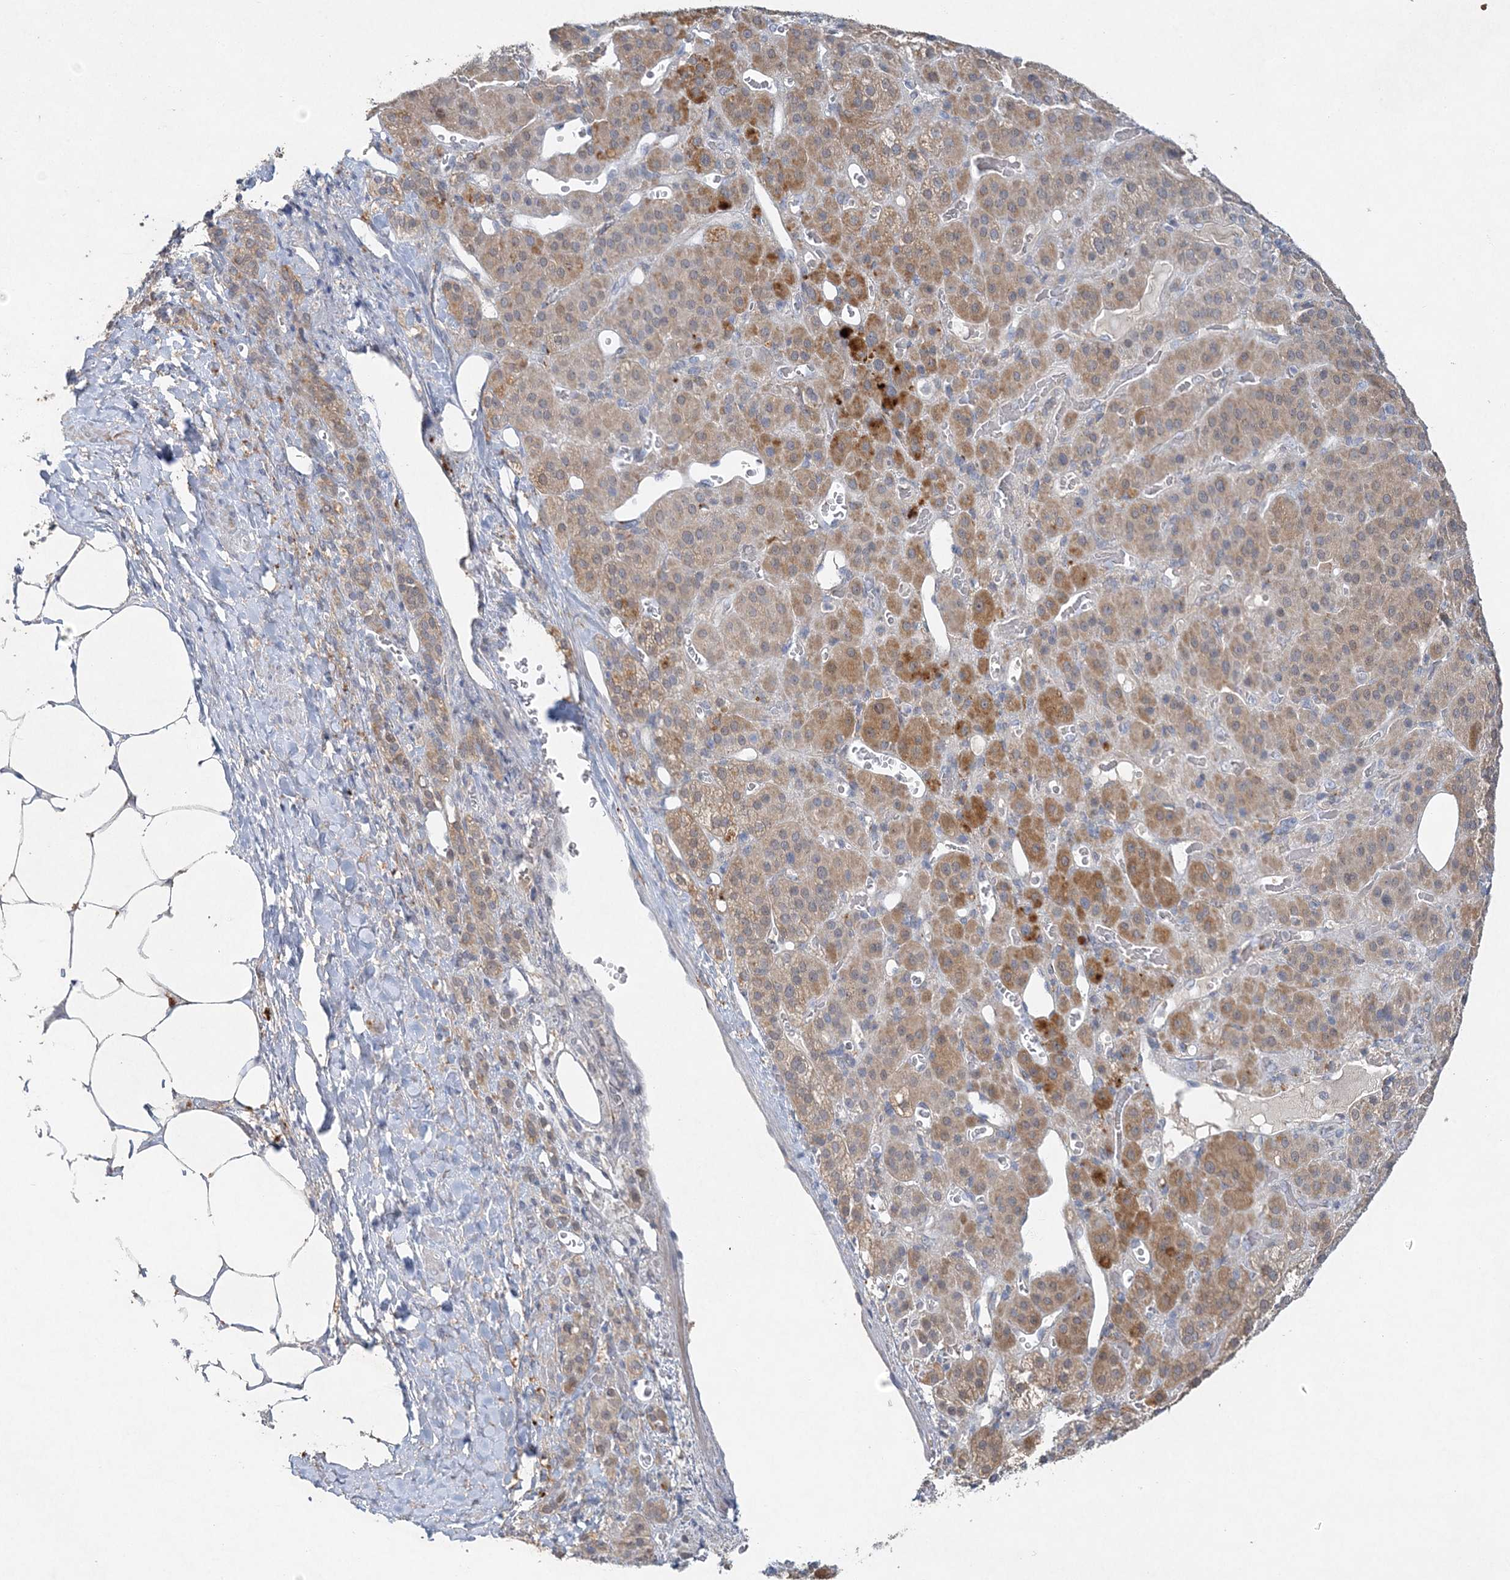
{"staining": {"intensity": "moderate", "quantity": "25%-75%", "location": "cytoplasmic/membranous"}, "tissue": "adrenal gland", "cell_type": "Glandular cells", "image_type": "normal", "snomed": [{"axis": "morphology", "description": "Normal tissue, NOS"}, {"axis": "topography", "description": "Adrenal gland"}], "caption": "Immunohistochemistry of normal adrenal gland shows medium levels of moderate cytoplasmic/membranous staining in approximately 25%-75% of glandular cells.", "gene": "MAT2B", "patient": {"sex": "male", "age": 57}}